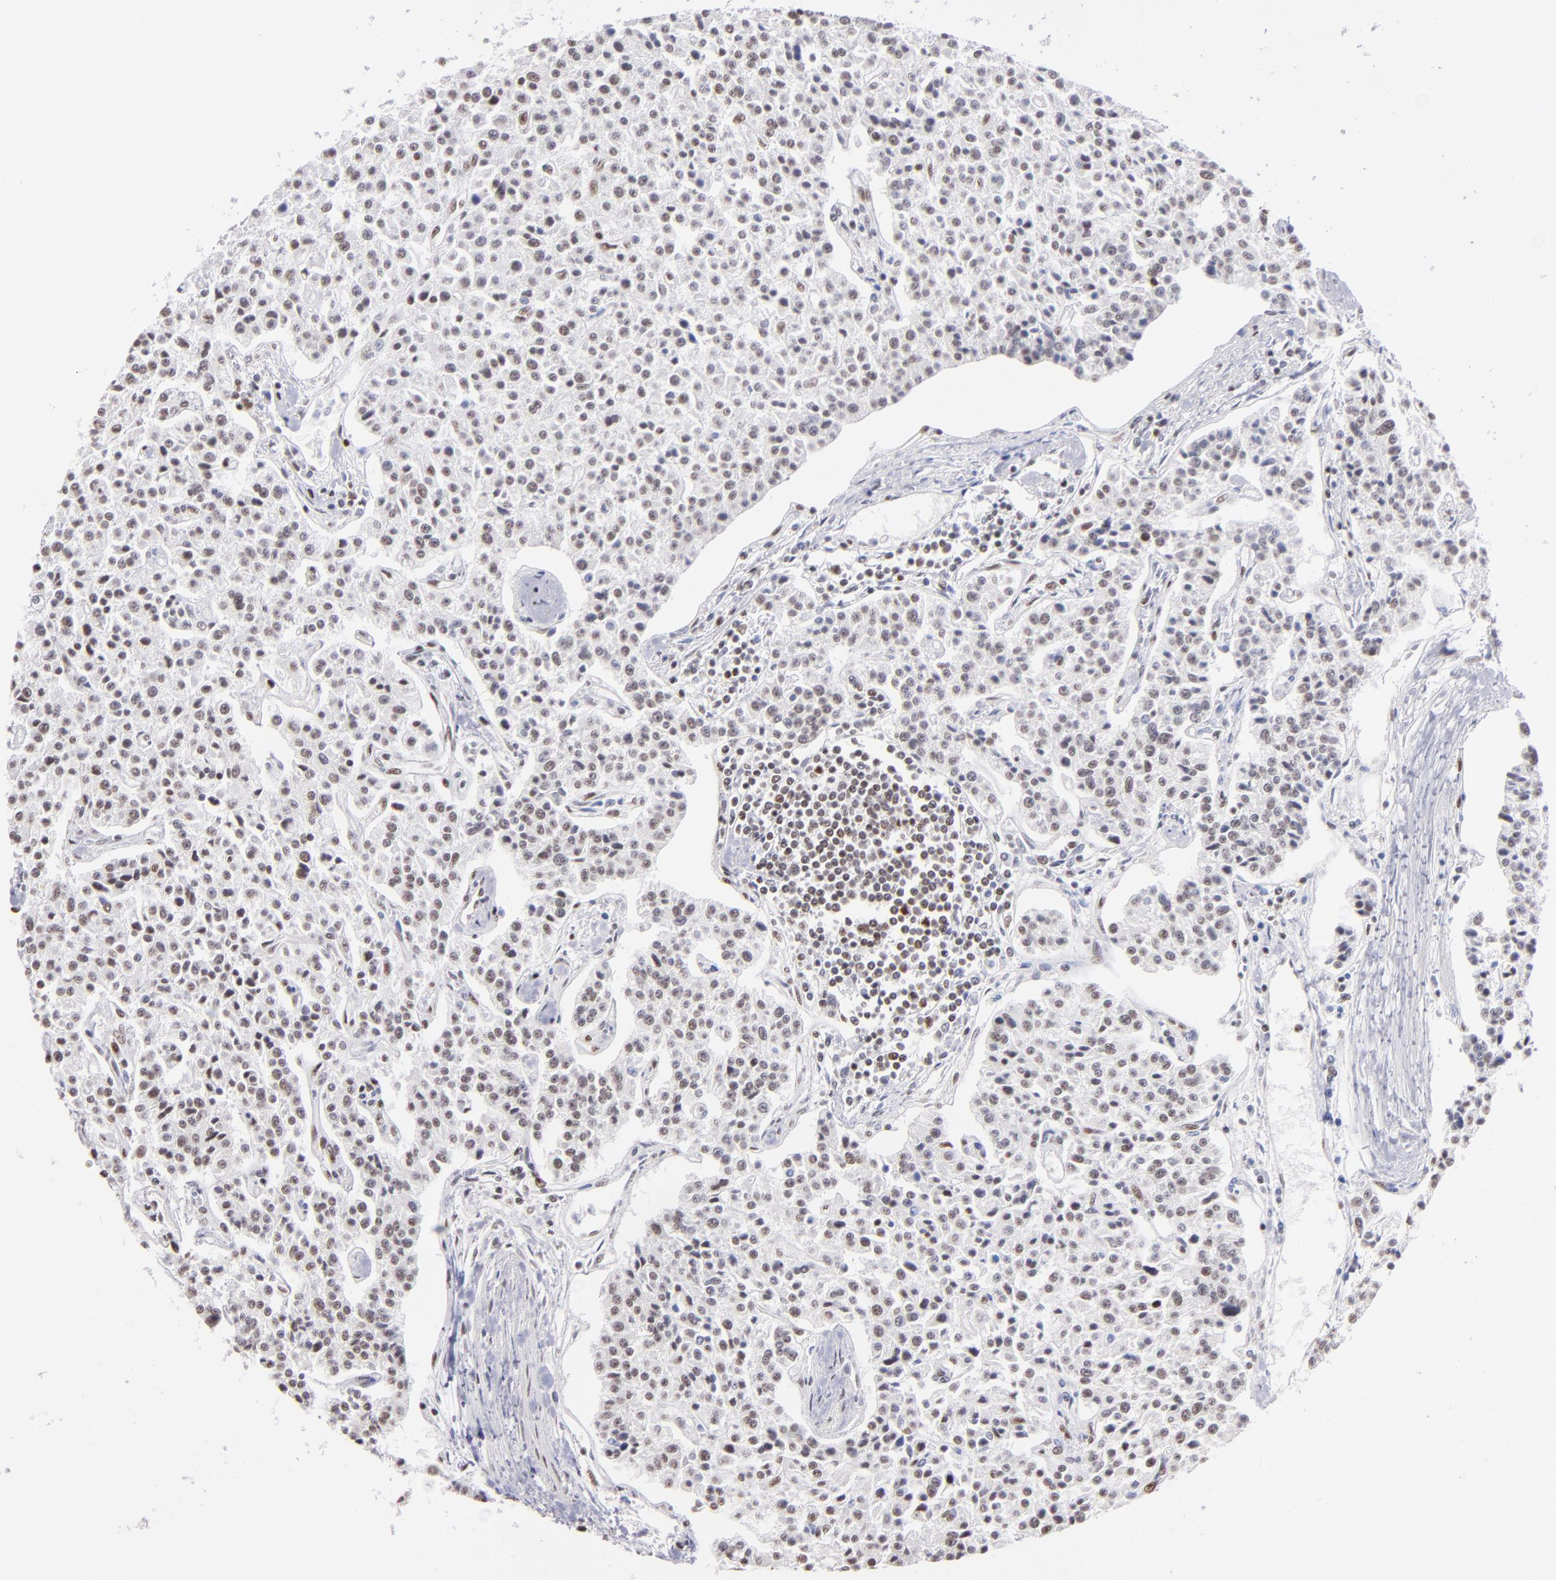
{"staining": {"intensity": "weak", "quantity": ">75%", "location": "nuclear"}, "tissue": "carcinoid", "cell_type": "Tumor cells", "image_type": "cancer", "snomed": [{"axis": "morphology", "description": "Carcinoid, malignant, NOS"}, {"axis": "topography", "description": "Stomach"}], "caption": "Immunohistochemistry micrograph of neoplastic tissue: human carcinoid stained using IHC demonstrates low levels of weak protein expression localized specifically in the nuclear of tumor cells, appearing as a nuclear brown color.", "gene": "POLA1", "patient": {"sex": "female", "age": 76}}